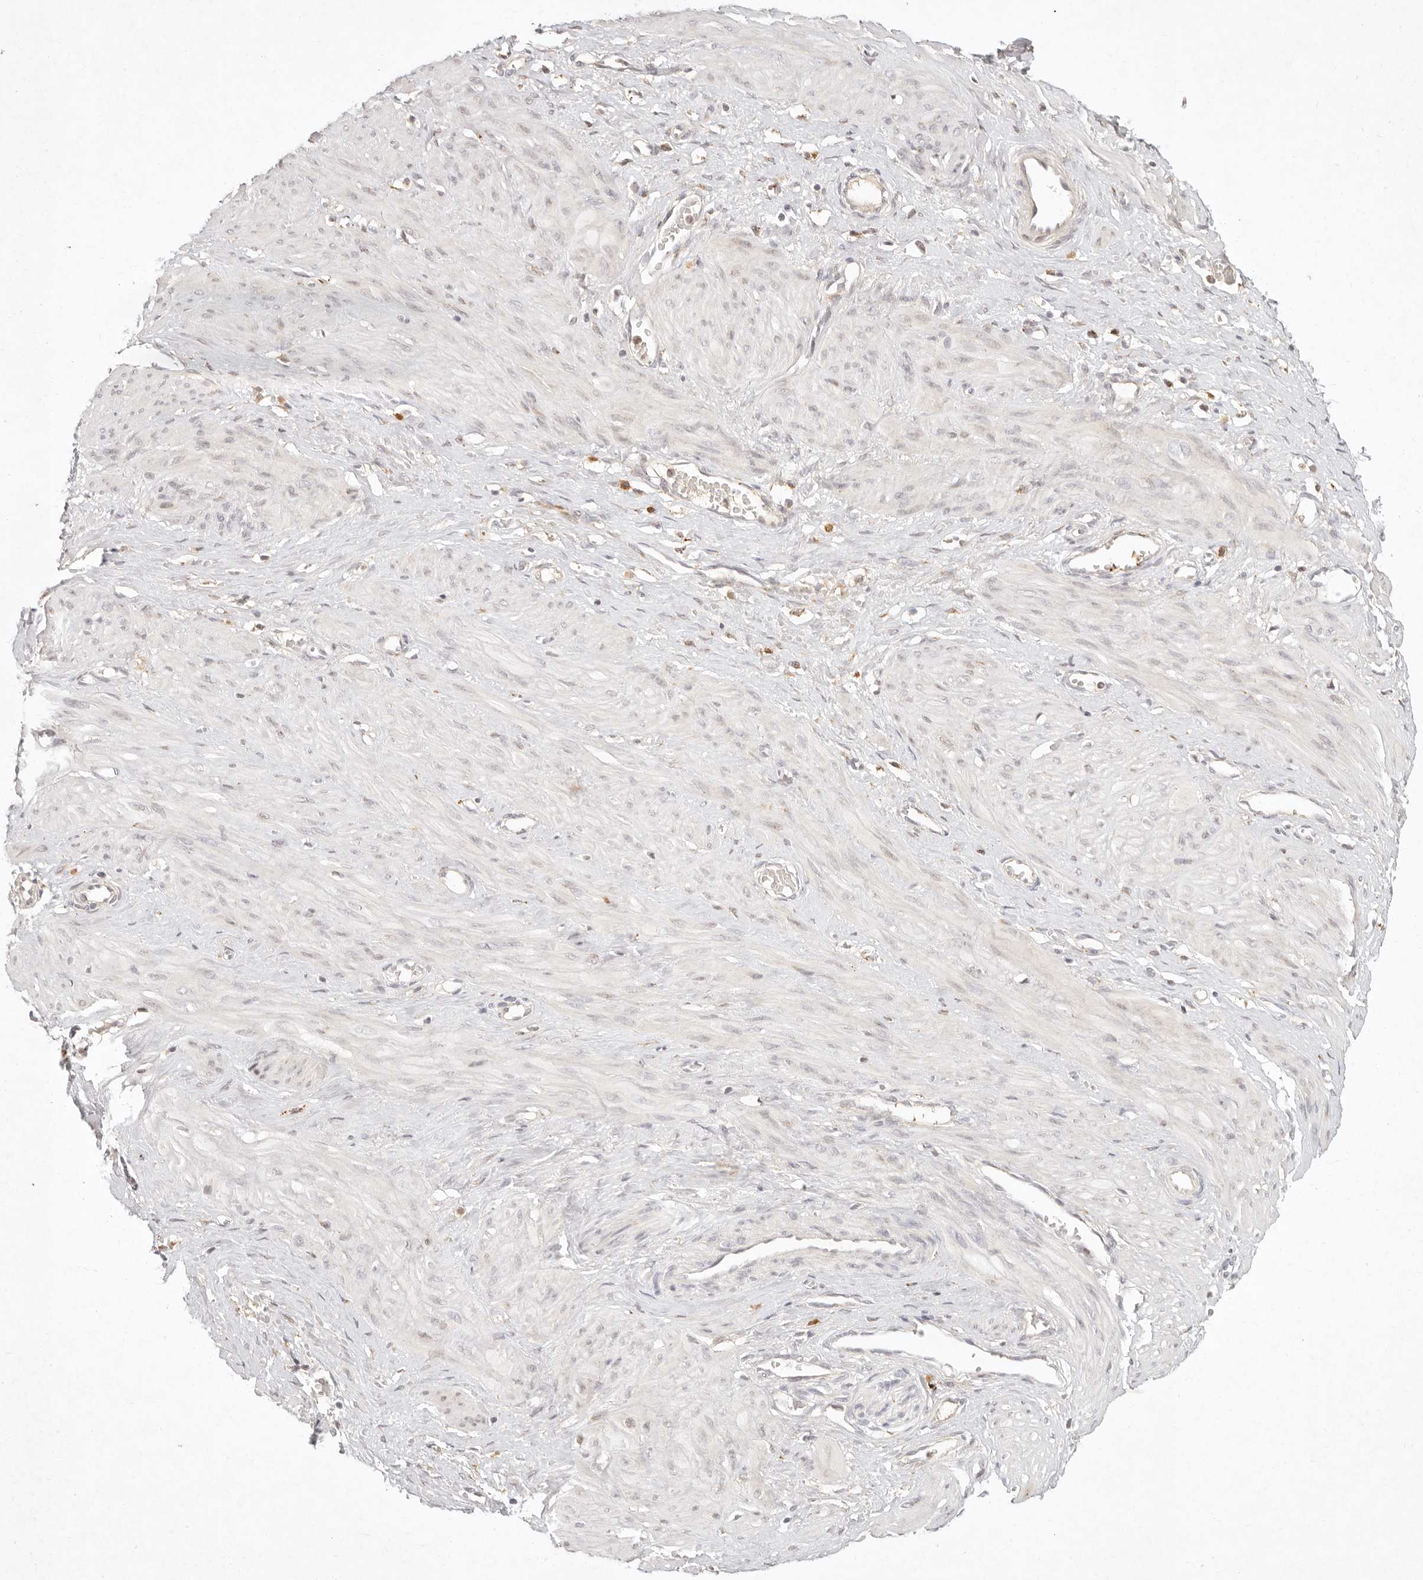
{"staining": {"intensity": "negative", "quantity": "none", "location": "none"}, "tissue": "smooth muscle", "cell_type": "Smooth muscle cells", "image_type": "normal", "snomed": [{"axis": "morphology", "description": "Normal tissue, NOS"}, {"axis": "topography", "description": "Endometrium"}], "caption": "Human smooth muscle stained for a protein using immunohistochemistry reveals no expression in smooth muscle cells.", "gene": "C1orf127", "patient": {"sex": "female", "age": 33}}